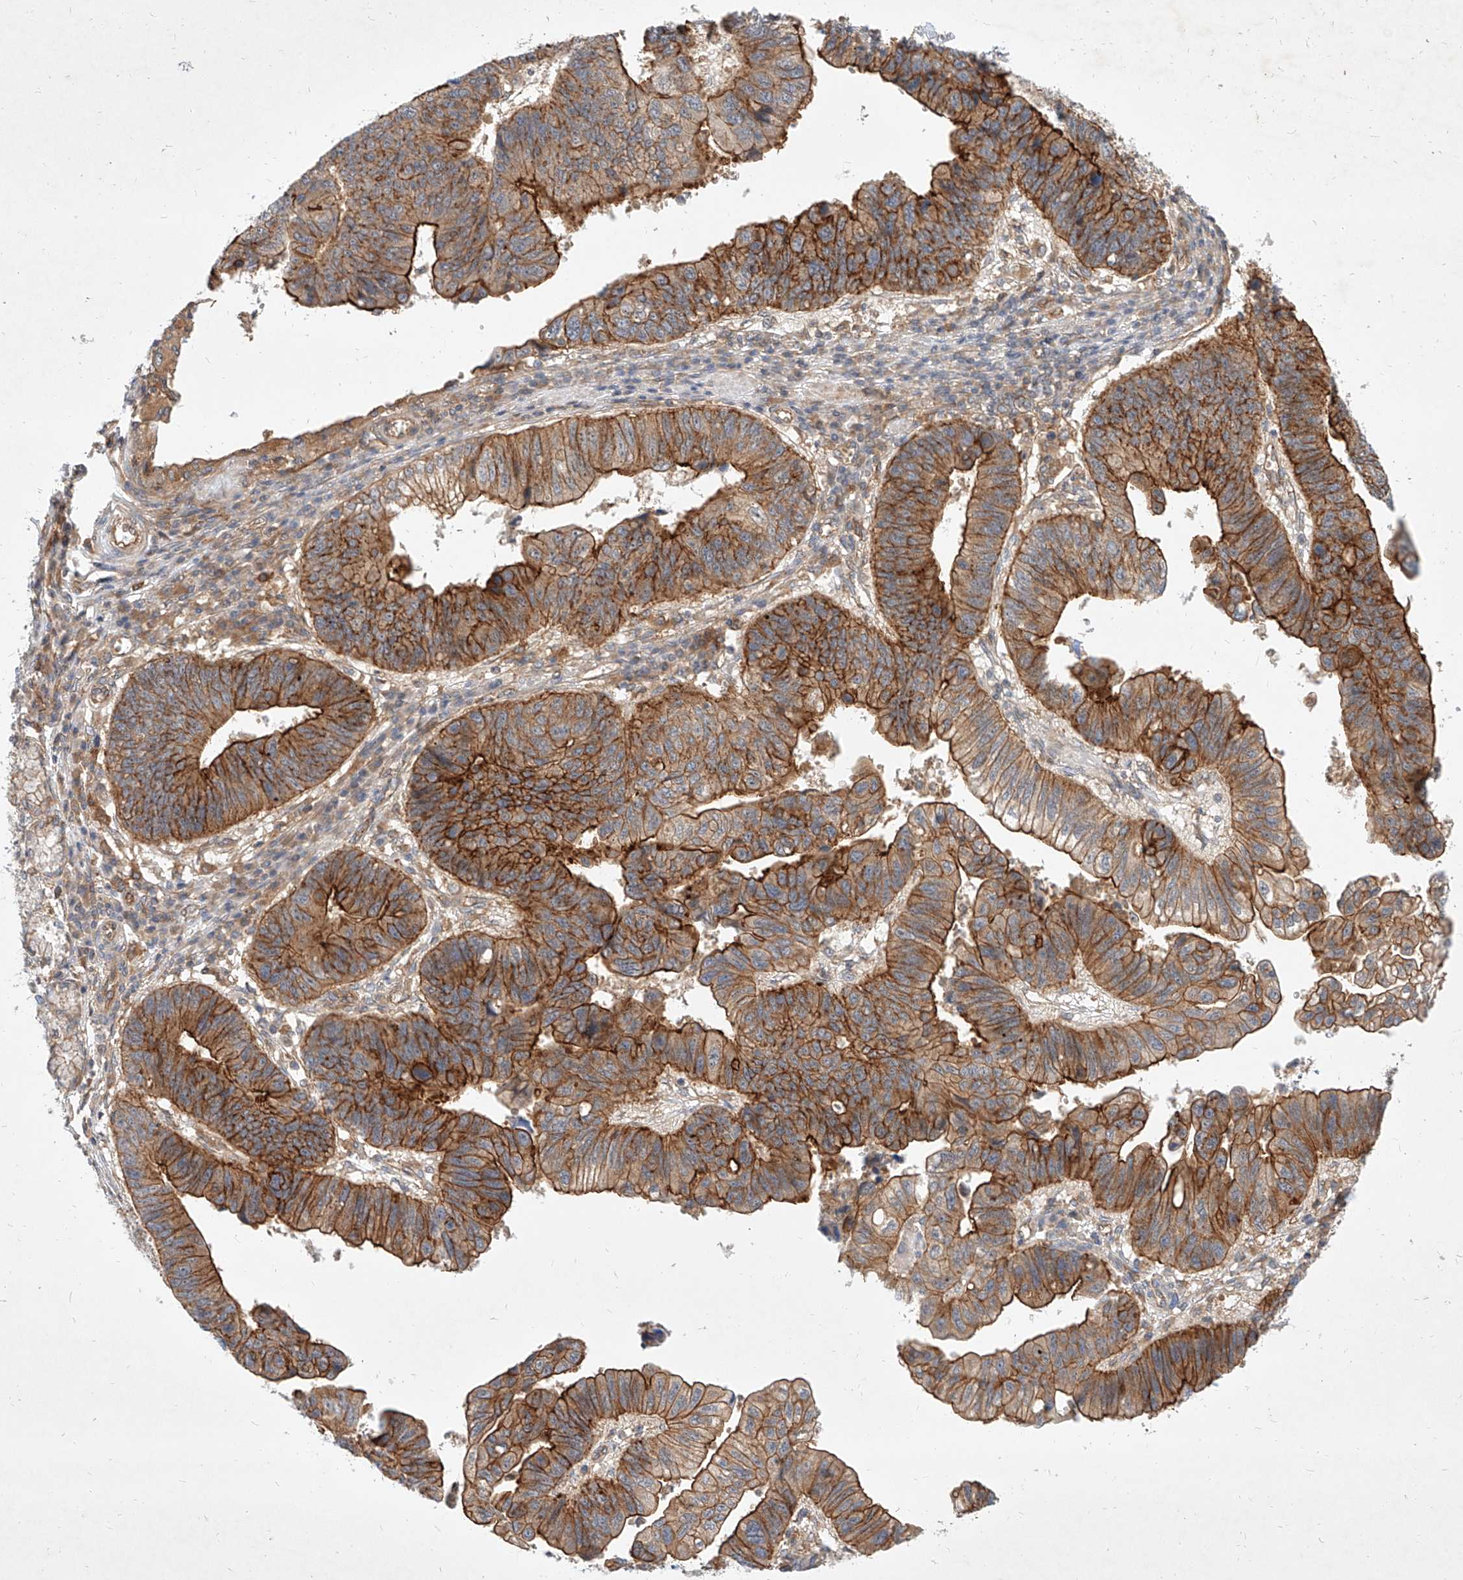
{"staining": {"intensity": "strong", "quantity": ">75%", "location": "cytoplasmic/membranous"}, "tissue": "stomach cancer", "cell_type": "Tumor cells", "image_type": "cancer", "snomed": [{"axis": "morphology", "description": "Adenocarcinoma, NOS"}, {"axis": "topography", "description": "Stomach"}], "caption": "Human stomach adenocarcinoma stained with a protein marker exhibits strong staining in tumor cells.", "gene": "NFAM1", "patient": {"sex": "male", "age": 59}}